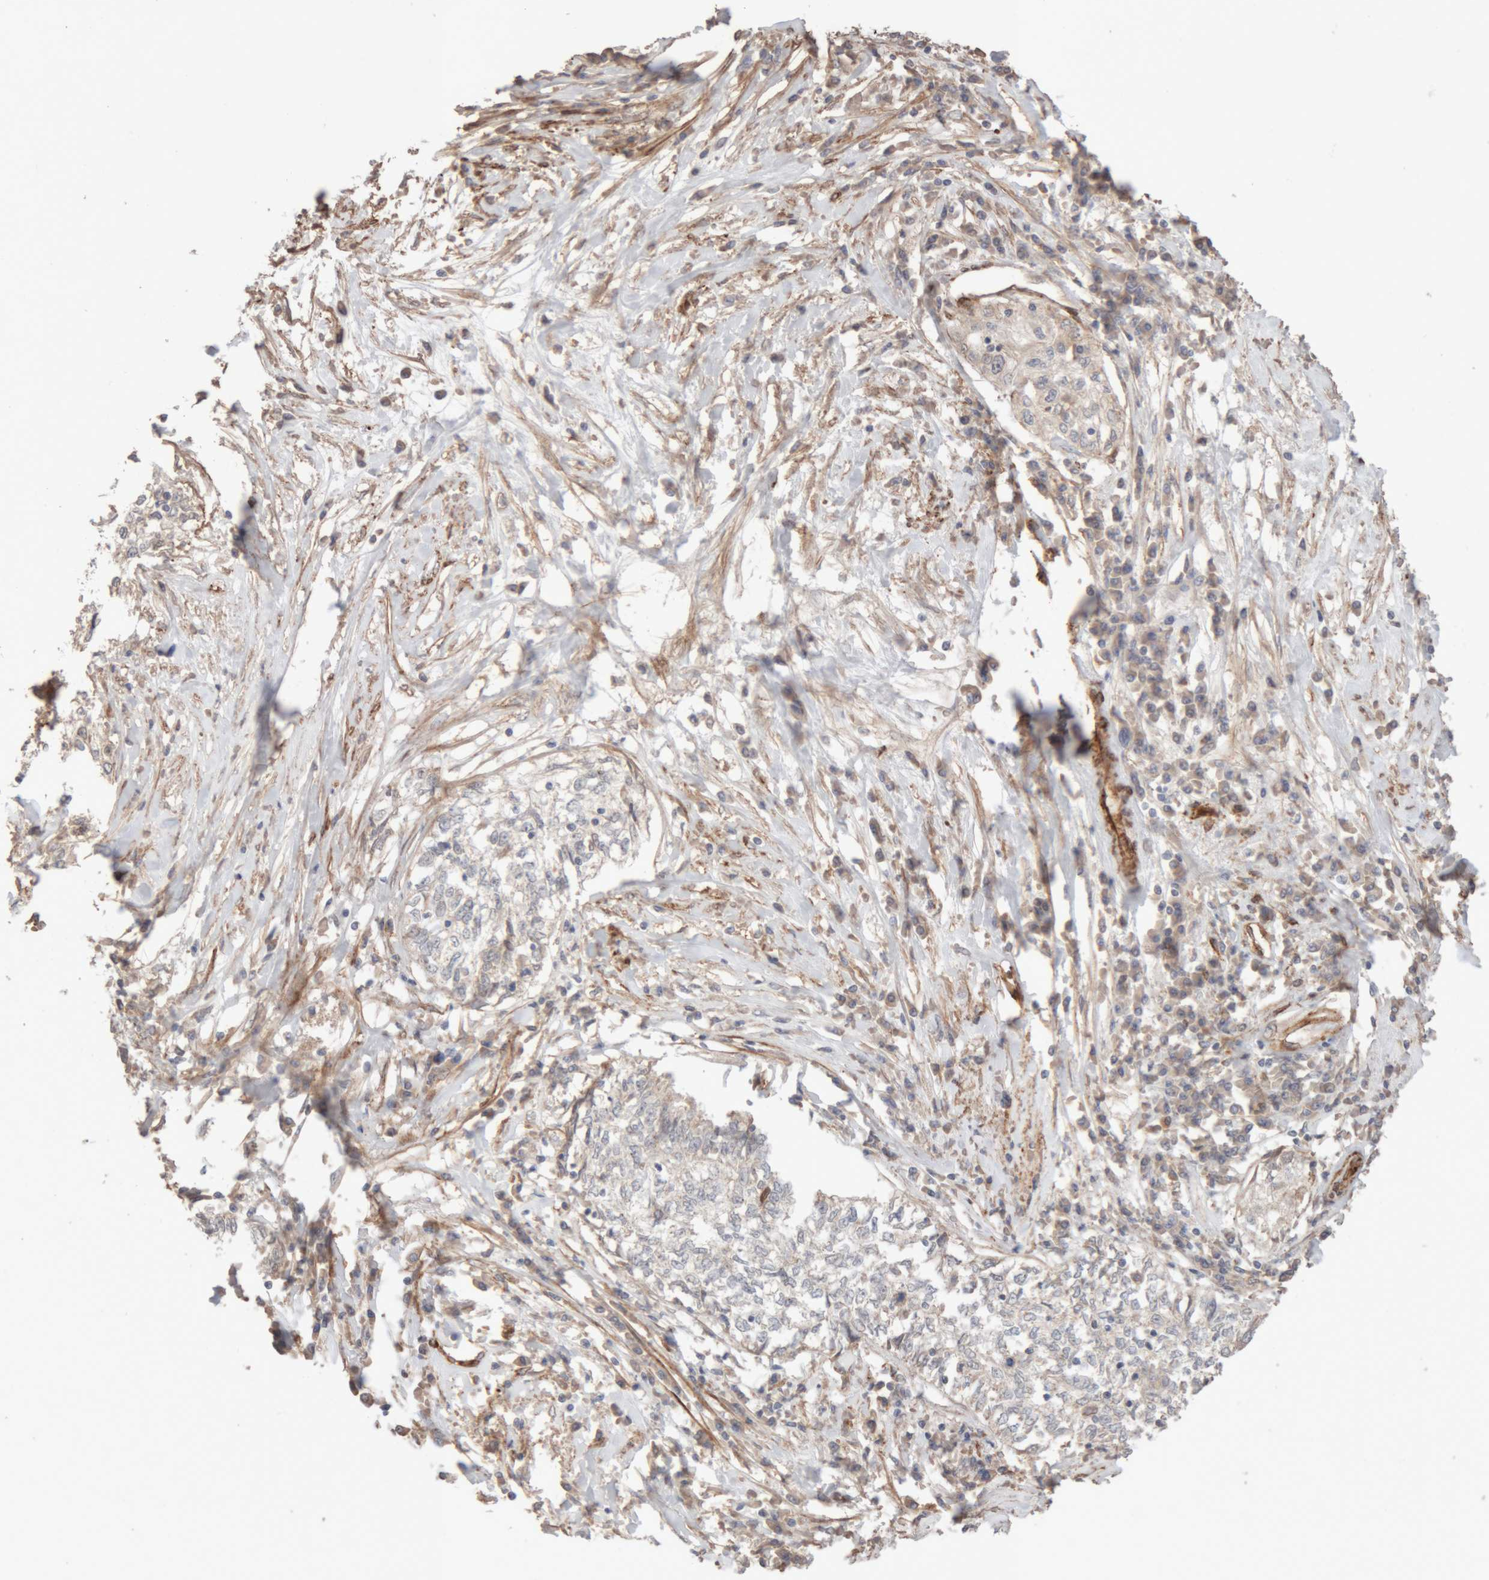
{"staining": {"intensity": "negative", "quantity": "none", "location": "none"}, "tissue": "cervical cancer", "cell_type": "Tumor cells", "image_type": "cancer", "snomed": [{"axis": "morphology", "description": "Squamous cell carcinoma, NOS"}, {"axis": "topography", "description": "Cervix"}], "caption": "Tumor cells are negative for protein expression in human cervical cancer (squamous cell carcinoma).", "gene": "RAB32", "patient": {"sex": "female", "age": 57}}